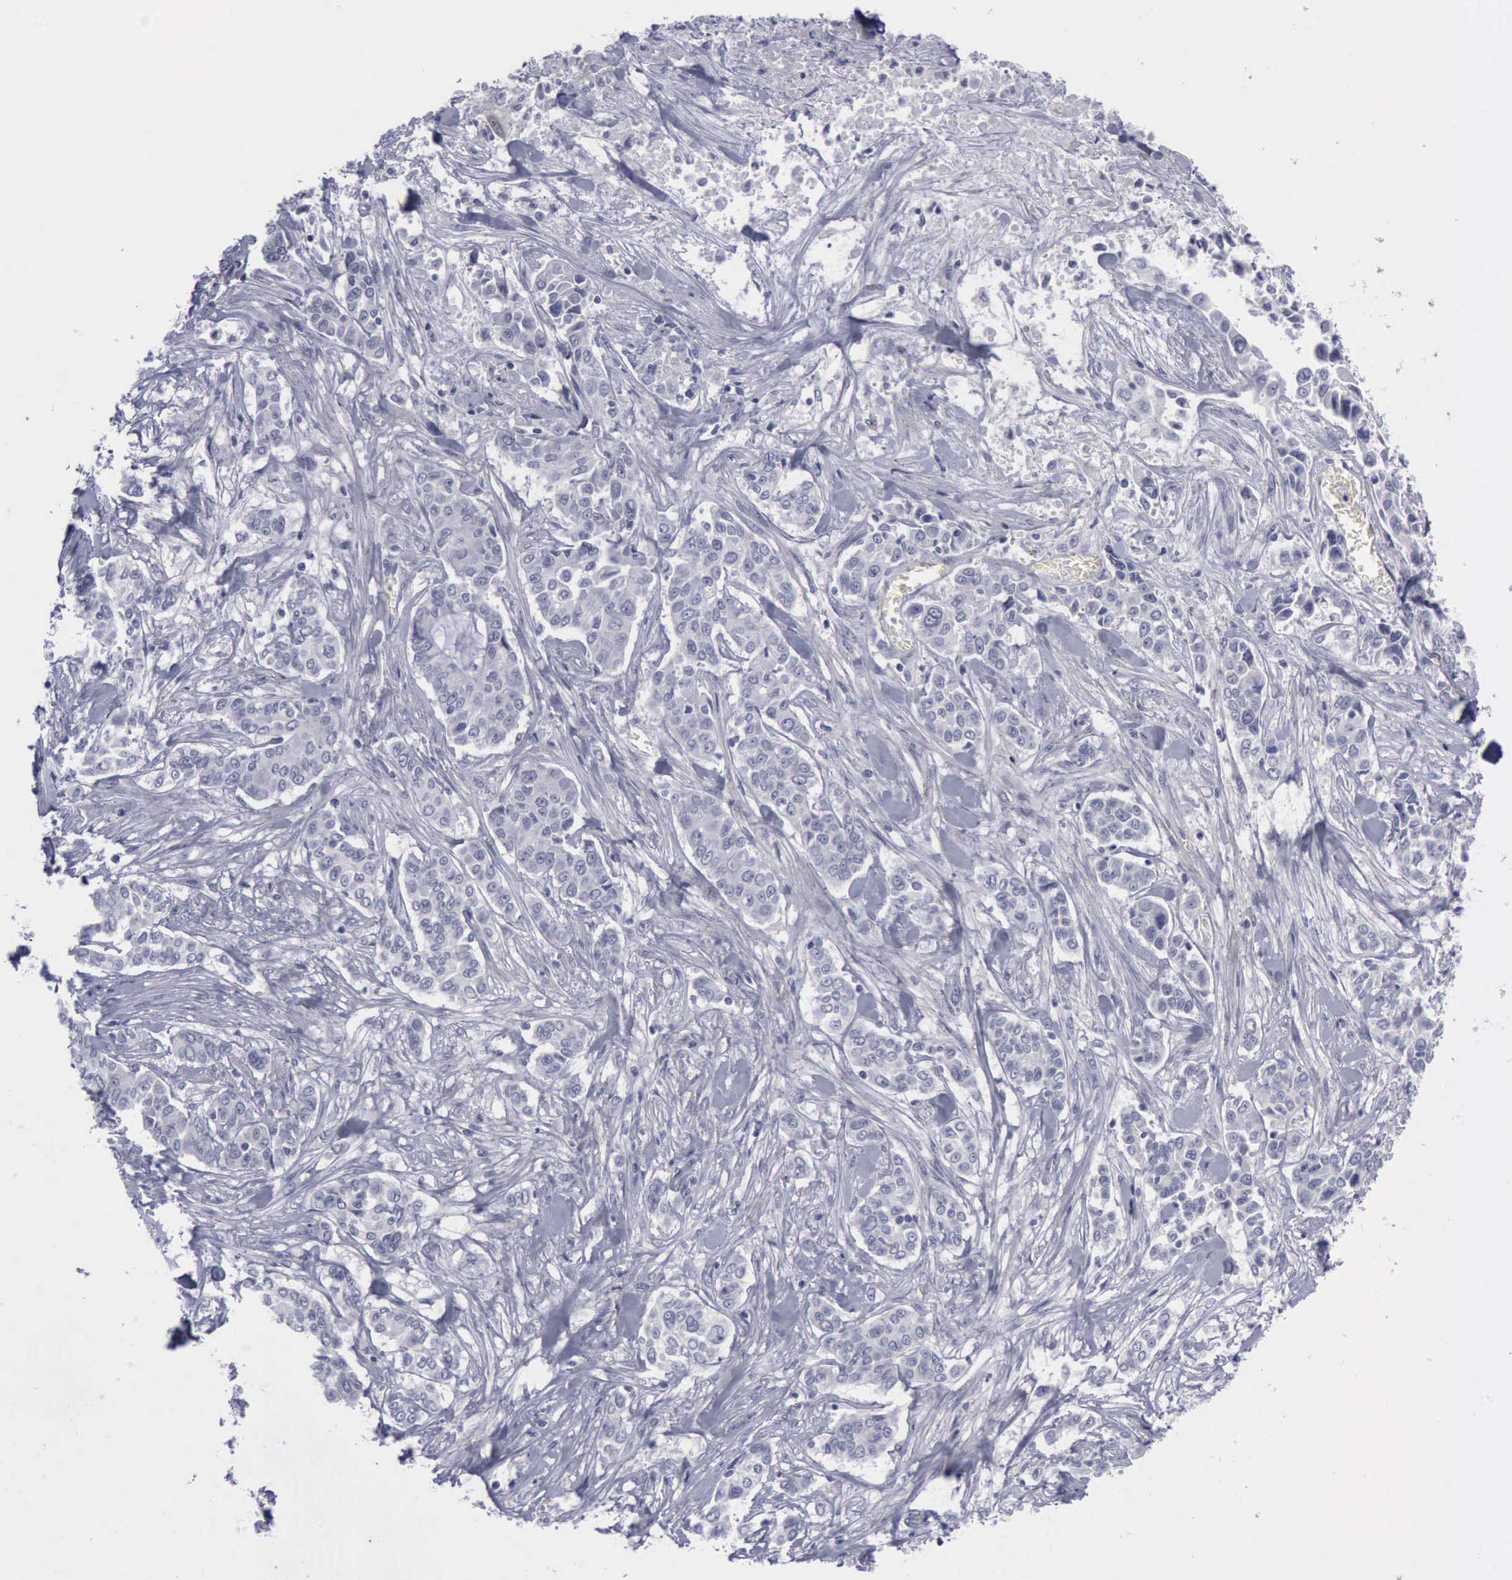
{"staining": {"intensity": "negative", "quantity": "none", "location": "none"}, "tissue": "pancreatic cancer", "cell_type": "Tumor cells", "image_type": "cancer", "snomed": [{"axis": "morphology", "description": "Adenocarcinoma, NOS"}, {"axis": "topography", "description": "Pancreas"}], "caption": "This histopathology image is of adenocarcinoma (pancreatic) stained with immunohistochemistry (IHC) to label a protein in brown with the nuclei are counter-stained blue. There is no staining in tumor cells. (DAB immunohistochemistry (IHC) visualized using brightfield microscopy, high magnification).", "gene": "CDH2", "patient": {"sex": "female", "age": 52}}